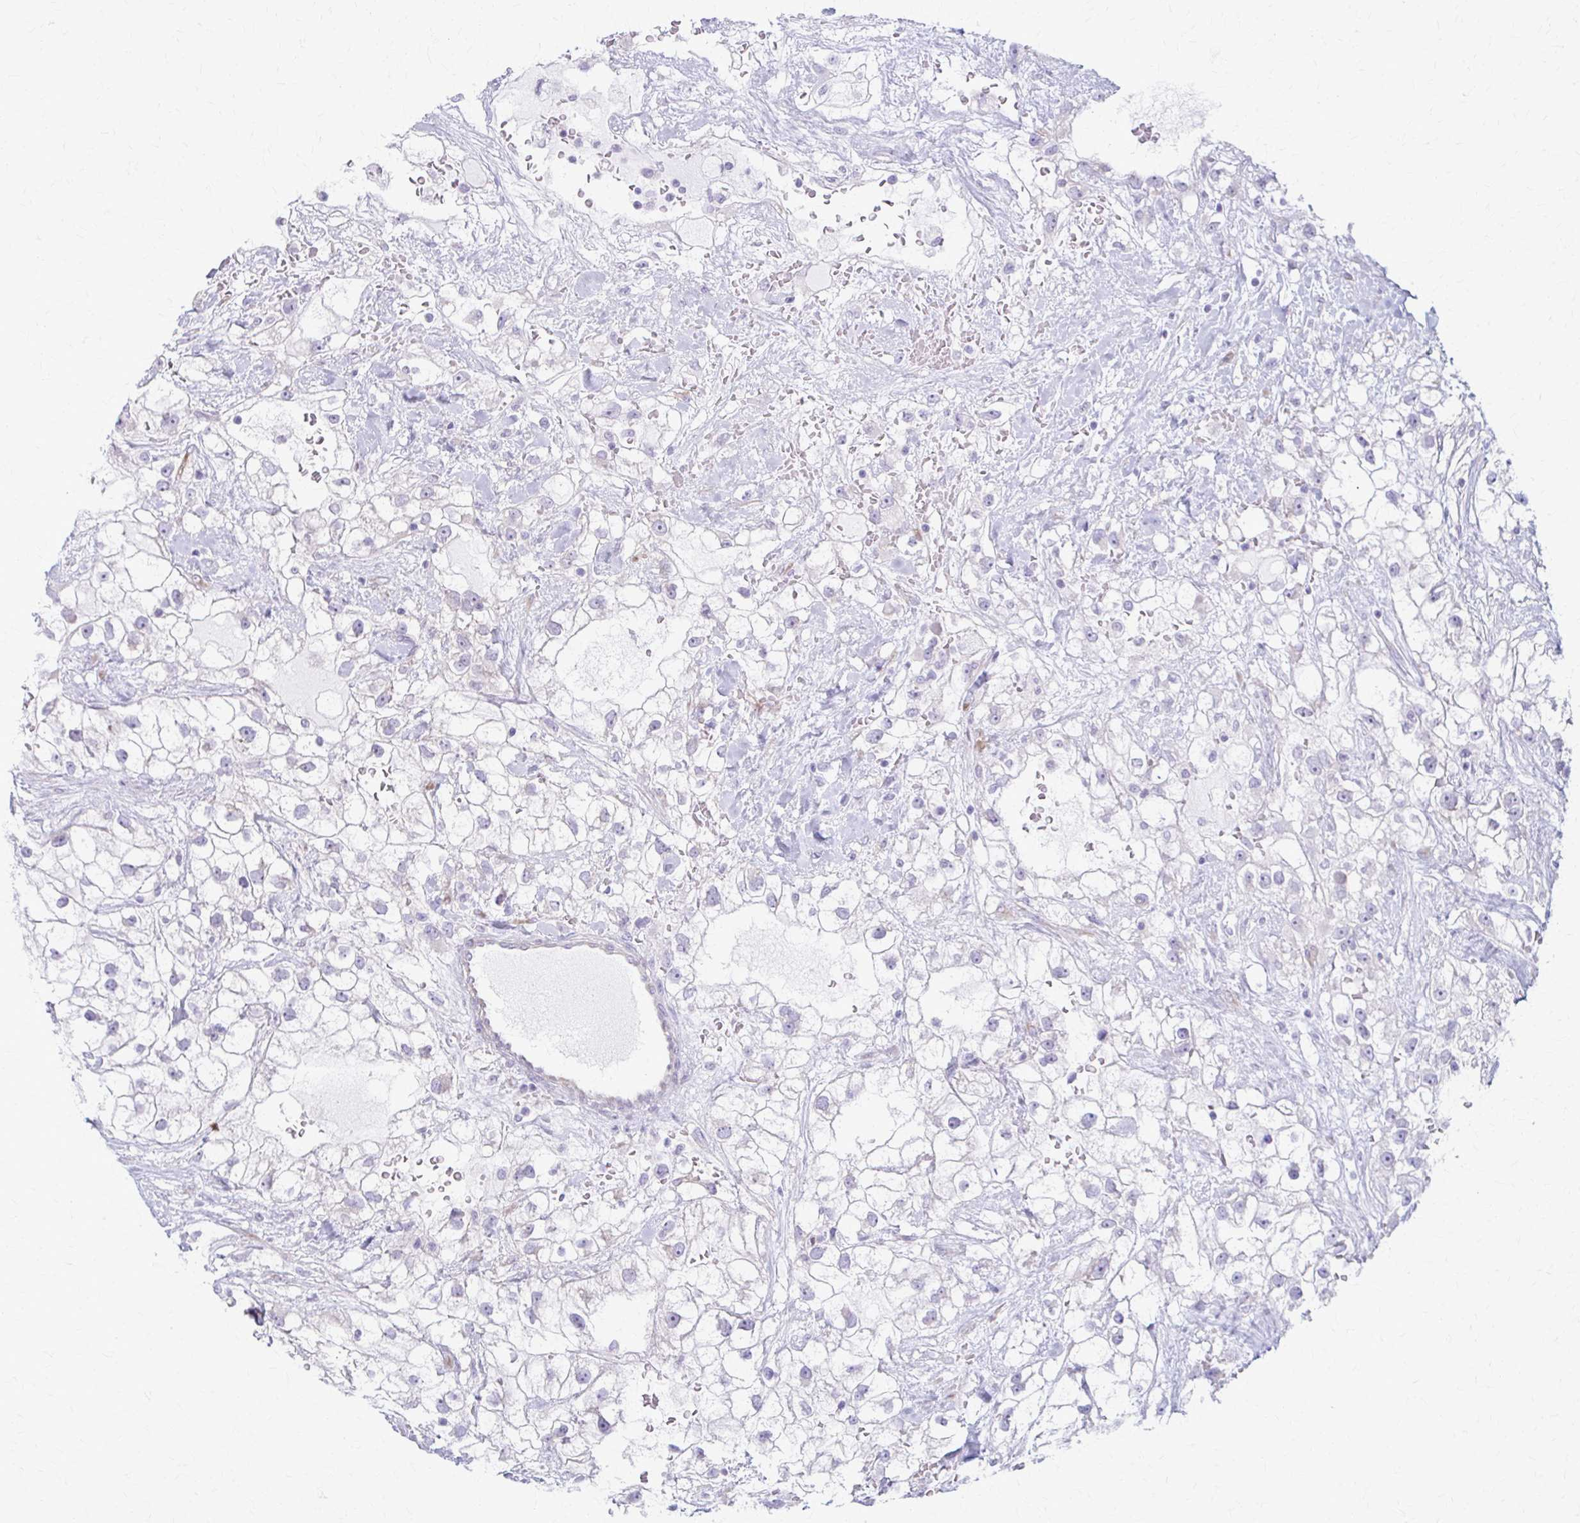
{"staining": {"intensity": "negative", "quantity": "none", "location": "none"}, "tissue": "renal cancer", "cell_type": "Tumor cells", "image_type": "cancer", "snomed": [{"axis": "morphology", "description": "Adenocarcinoma, NOS"}, {"axis": "topography", "description": "Kidney"}], "caption": "Tumor cells are negative for brown protein staining in renal cancer.", "gene": "PRKRA", "patient": {"sex": "male", "age": 59}}